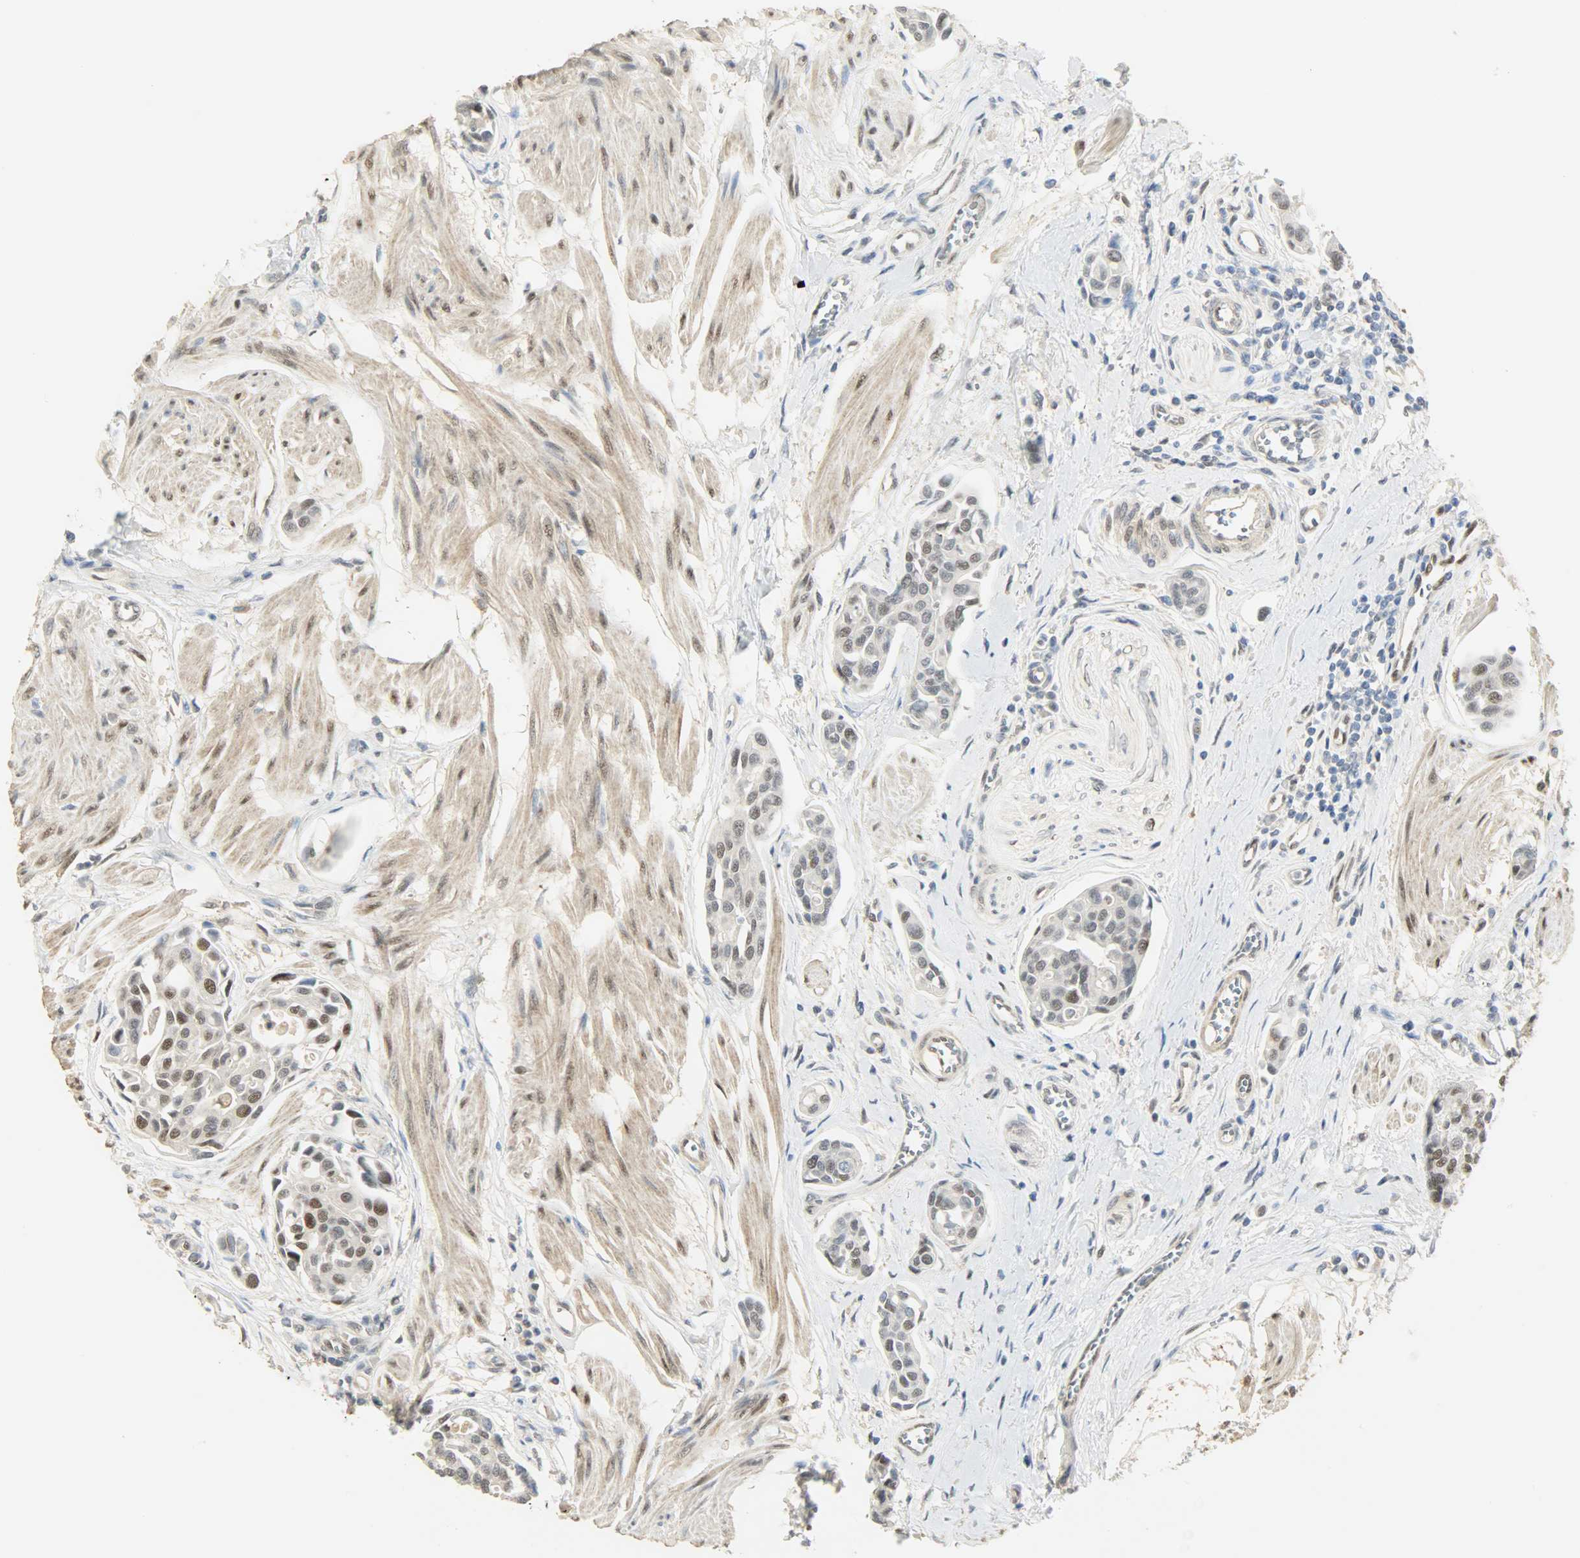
{"staining": {"intensity": "weak", "quantity": "25%-75%", "location": "nuclear"}, "tissue": "urothelial cancer", "cell_type": "Tumor cells", "image_type": "cancer", "snomed": [{"axis": "morphology", "description": "Urothelial carcinoma, High grade"}, {"axis": "topography", "description": "Urinary bladder"}], "caption": "Urothelial cancer stained with a protein marker shows weak staining in tumor cells.", "gene": "NPEPL1", "patient": {"sex": "male", "age": 78}}